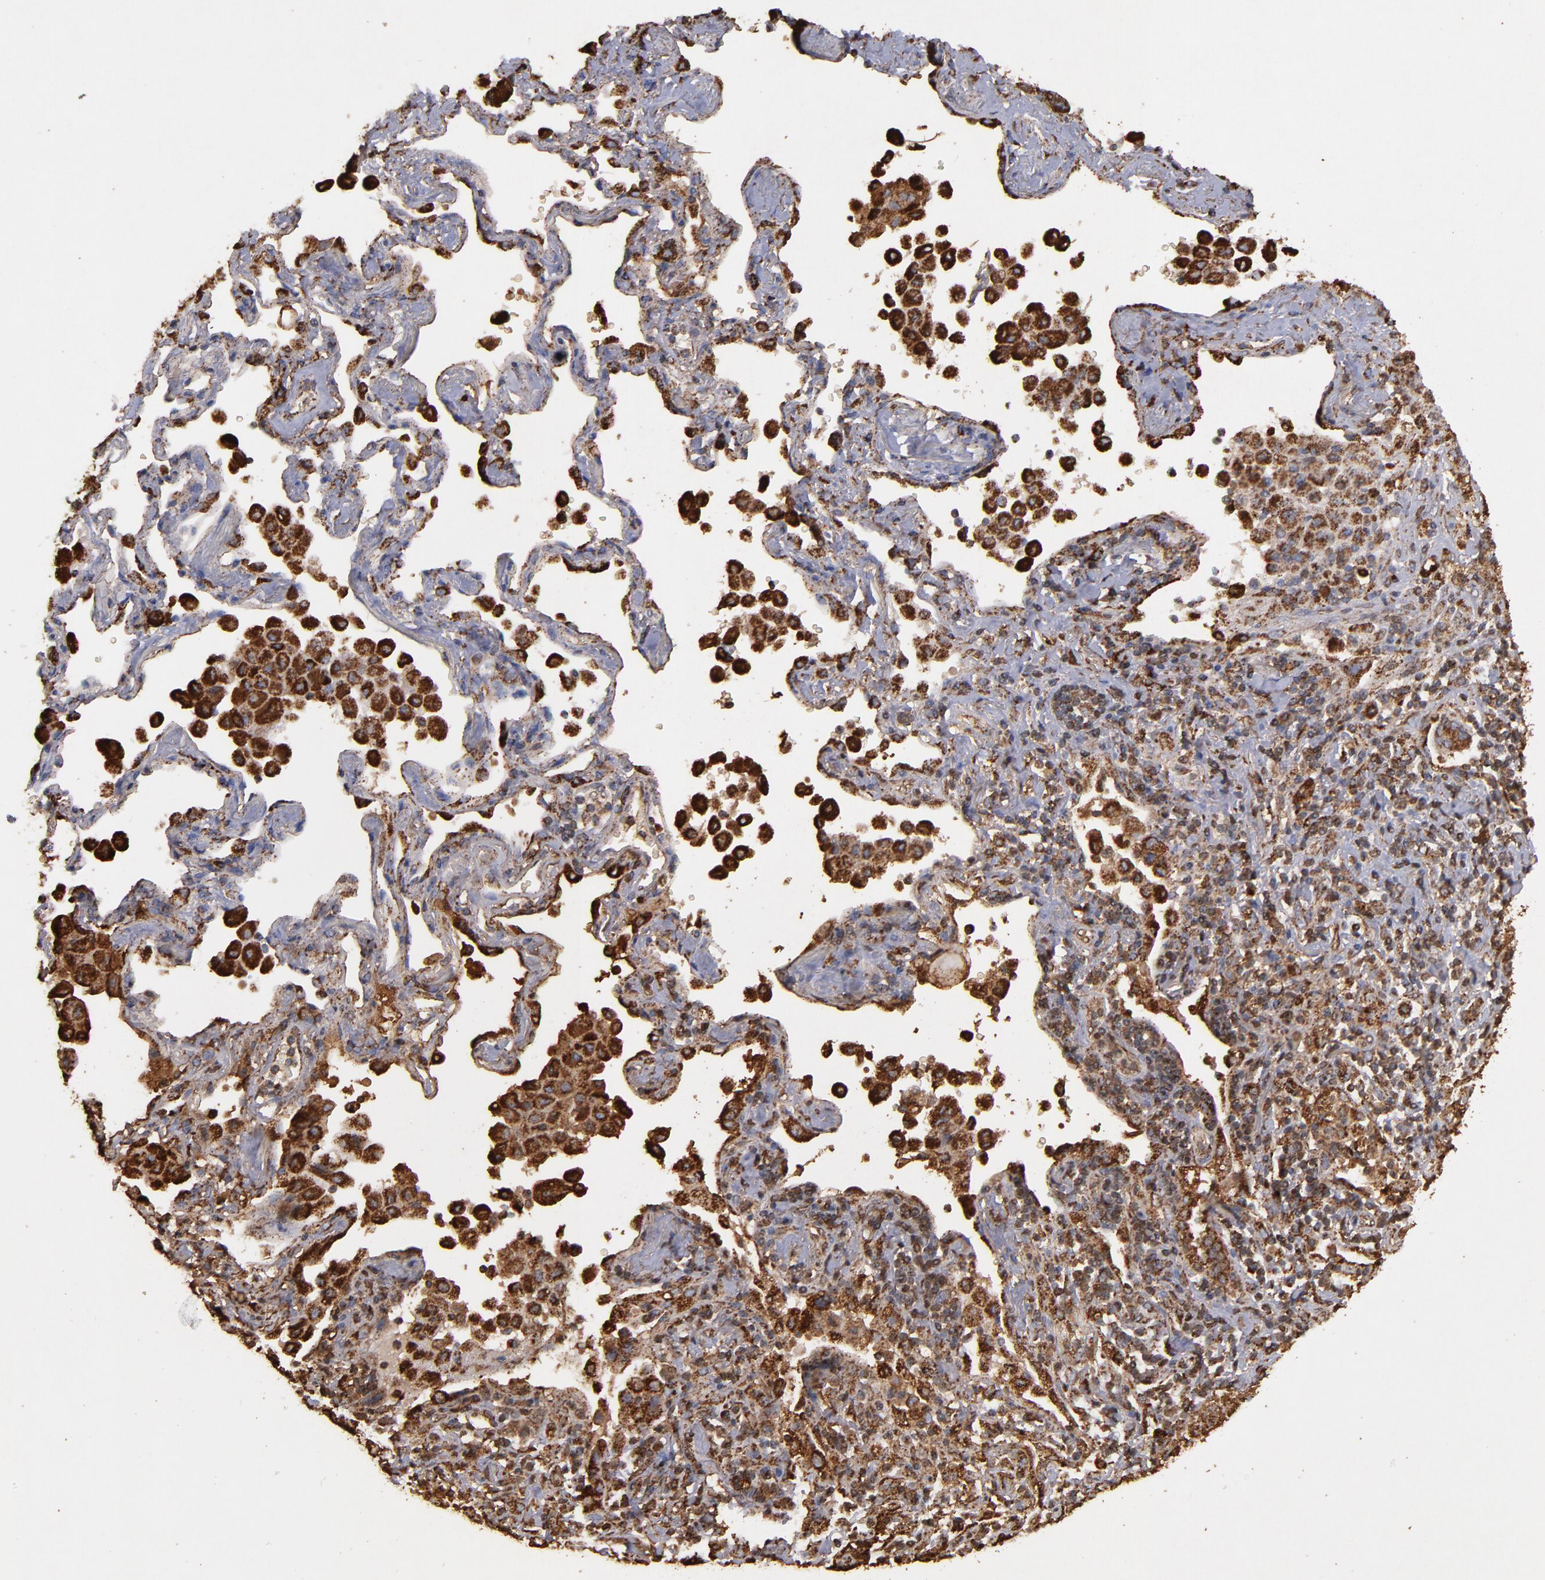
{"staining": {"intensity": "strong", "quantity": ">75%", "location": "cytoplasmic/membranous"}, "tissue": "lung cancer", "cell_type": "Tumor cells", "image_type": "cancer", "snomed": [{"axis": "morphology", "description": "Squamous cell carcinoma, NOS"}, {"axis": "topography", "description": "Lung"}], "caption": "Tumor cells display high levels of strong cytoplasmic/membranous expression in approximately >75% of cells in lung squamous cell carcinoma. (IHC, brightfield microscopy, high magnification).", "gene": "SOD2", "patient": {"sex": "female", "age": 67}}